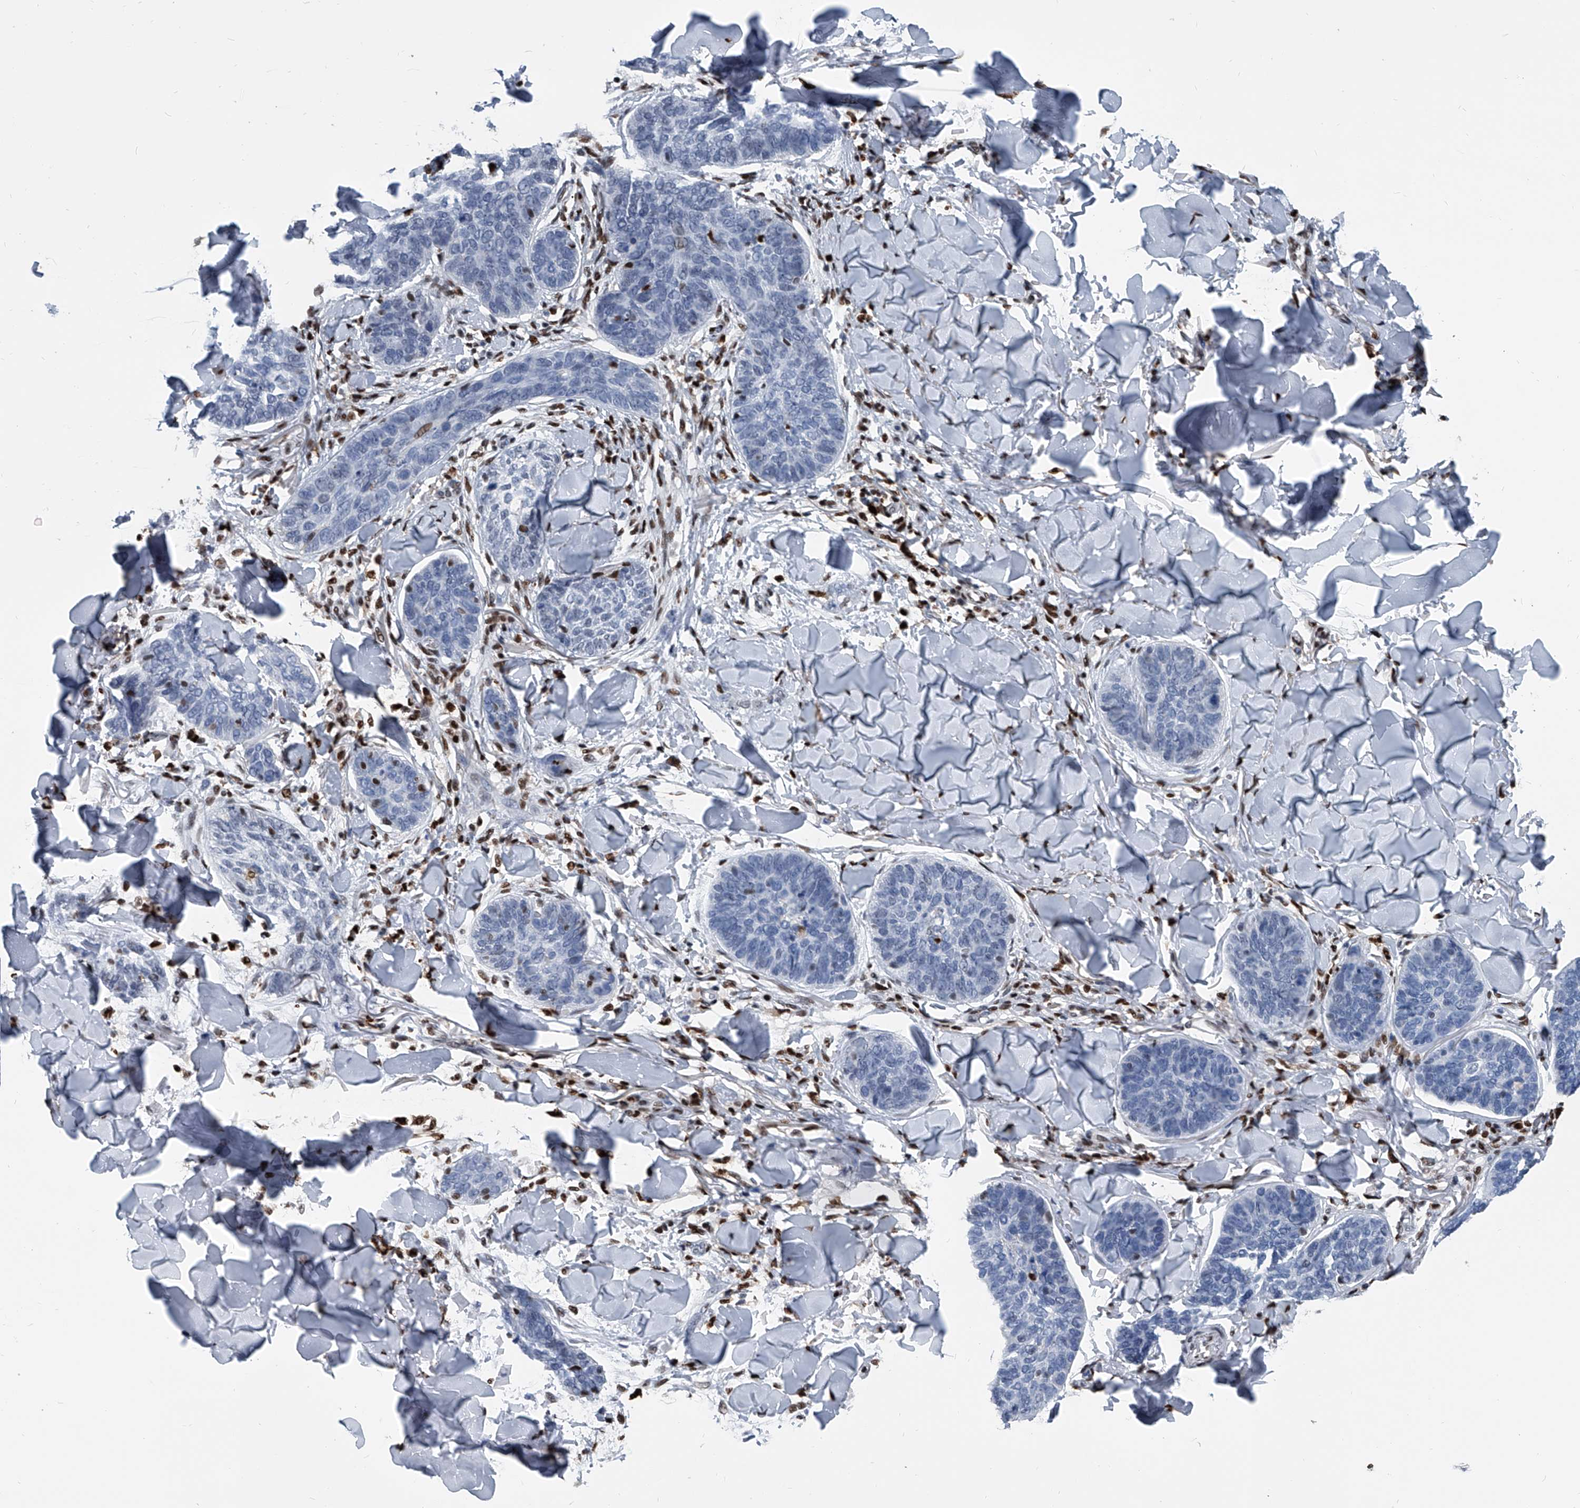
{"staining": {"intensity": "negative", "quantity": "none", "location": "none"}, "tissue": "skin cancer", "cell_type": "Tumor cells", "image_type": "cancer", "snomed": [{"axis": "morphology", "description": "Basal cell carcinoma"}, {"axis": "topography", "description": "Skin"}], "caption": "Immunohistochemistry of human skin basal cell carcinoma demonstrates no staining in tumor cells.", "gene": "FKBP5", "patient": {"sex": "male", "age": 85}}